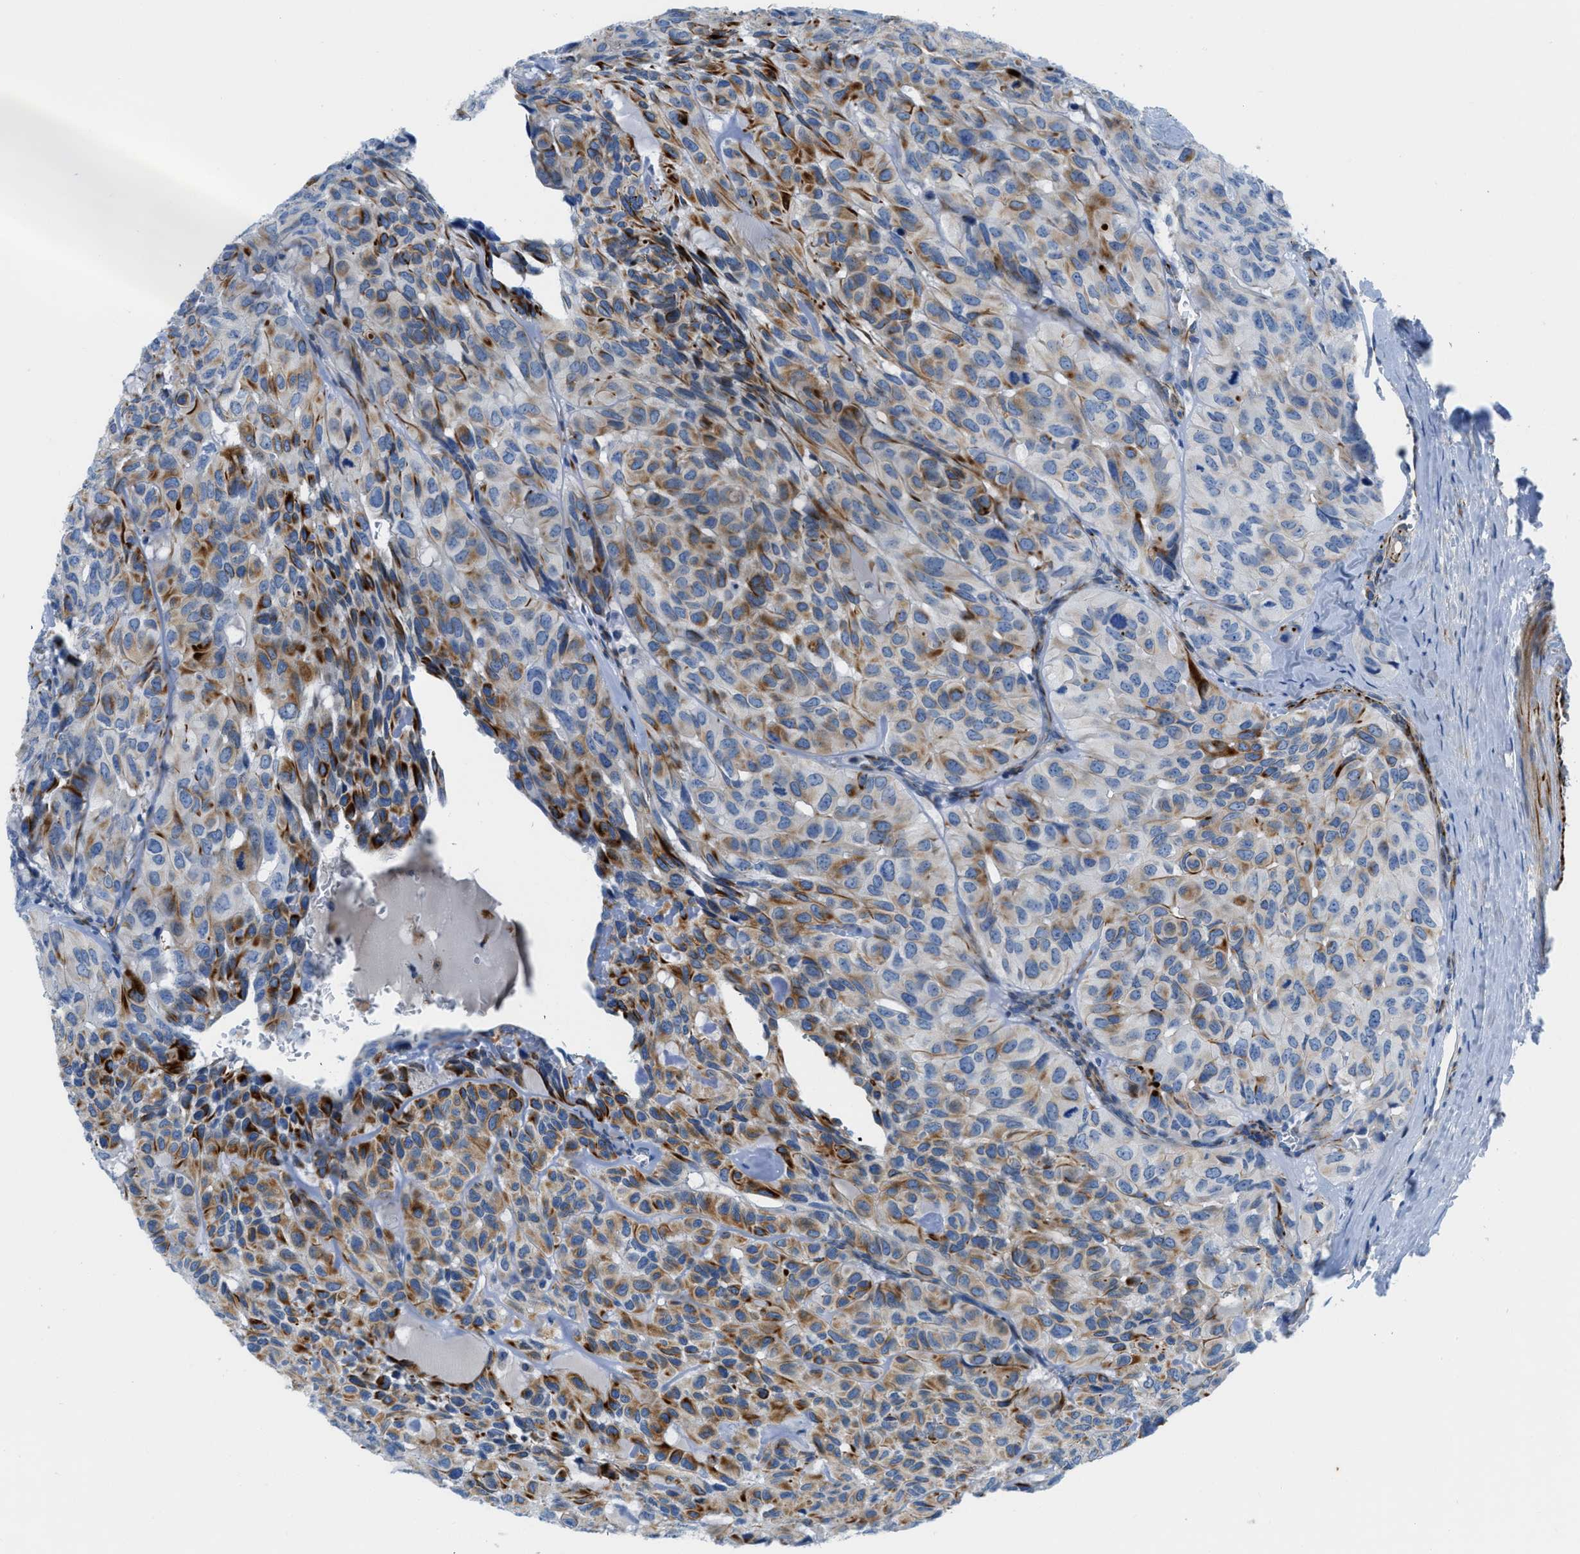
{"staining": {"intensity": "moderate", "quantity": "25%-75%", "location": "cytoplasmic/membranous"}, "tissue": "head and neck cancer", "cell_type": "Tumor cells", "image_type": "cancer", "snomed": [{"axis": "morphology", "description": "Adenocarcinoma, NOS"}, {"axis": "topography", "description": "Salivary gland, NOS"}, {"axis": "topography", "description": "Head-Neck"}], "caption": "Immunohistochemistry of adenocarcinoma (head and neck) demonstrates medium levels of moderate cytoplasmic/membranous positivity in about 25%-75% of tumor cells.", "gene": "XCR1", "patient": {"sex": "female", "age": 76}}